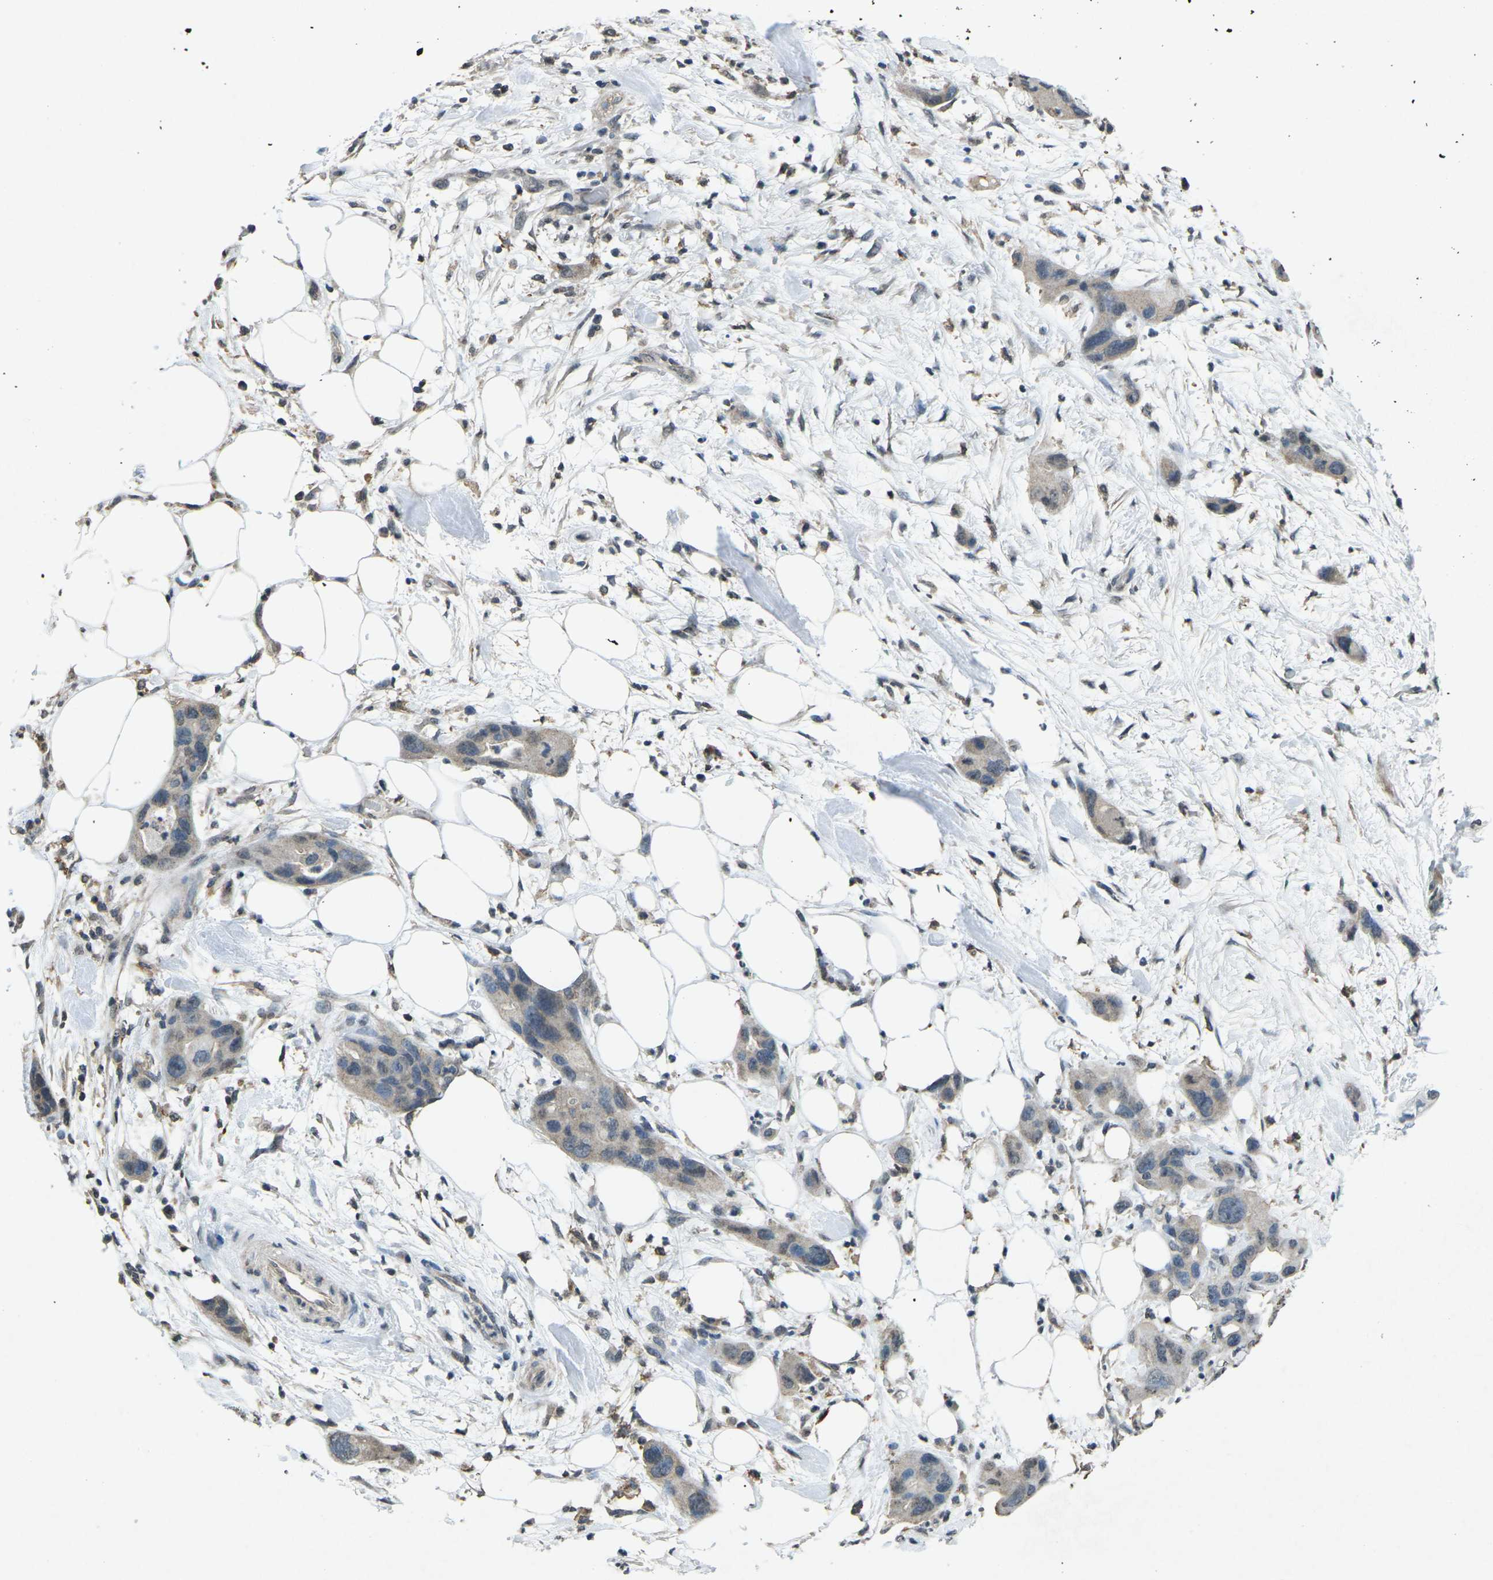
{"staining": {"intensity": "weak", "quantity": "25%-75%", "location": "cytoplasmic/membranous,nuclear"}, "tissue": "pancreatic cancer", "cell_type": "Tumor cells", "image_type": "cancer", "snomed": [{"axis": "morphology", "description": "Adenocarcinoma, NOS"}, {"axis": "topography", "description": "Pancreas"}], "caption": "IHC (DAB (3,3'-diaminobenzidine)) staining of human pancreatic adenocarcinoma reveals weak cytoplasmic/membranous and nuclear protein staining in approximately 25%-75% of tumor cells.", "gene": "TFR2", "patient": {"sex": "female", "age": 71}}